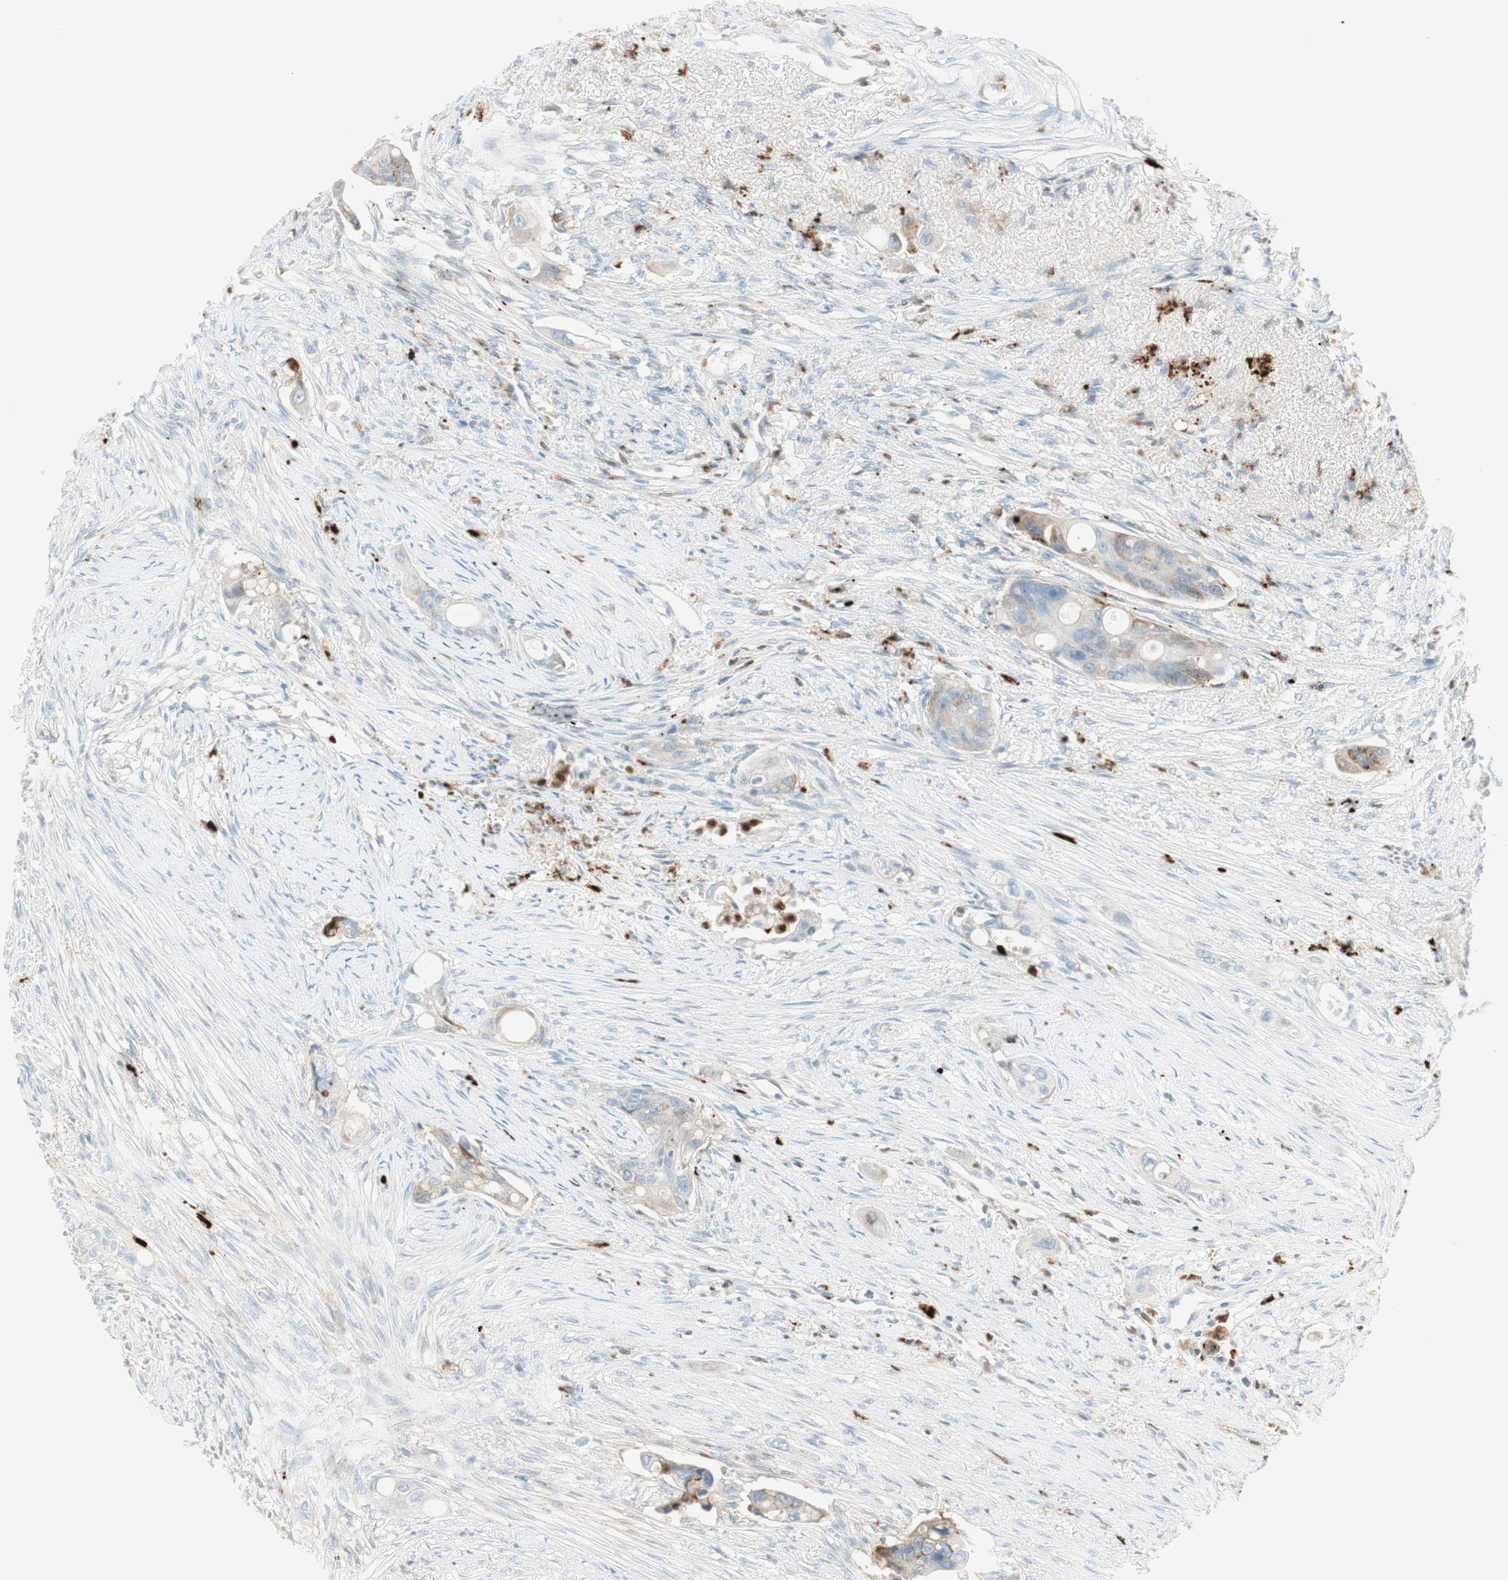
{"staining": {"intensity": "weak", "quantity": "25%-75%", "location": "cytoplasmic/membranous"}, "tissue": "colorectal cancer", "cell_type": "Tumor cells", "image_type": "cancer", "snomed": [{"axis": "morphology", "description": "Adenocarcinoma, NOS"}, {"axis": "topography", "description": "Colon"}], "caption": "Protein staining of colorectal adenocarcinoma tissue shows weak cytoplasmic/membranous positivity in approximately 25%-75% of tumor cells. (DAB IHC with brightfield microscopy, high magnification).", "gene": "MDK", "patient": {"sex": "female", "age": 57}}